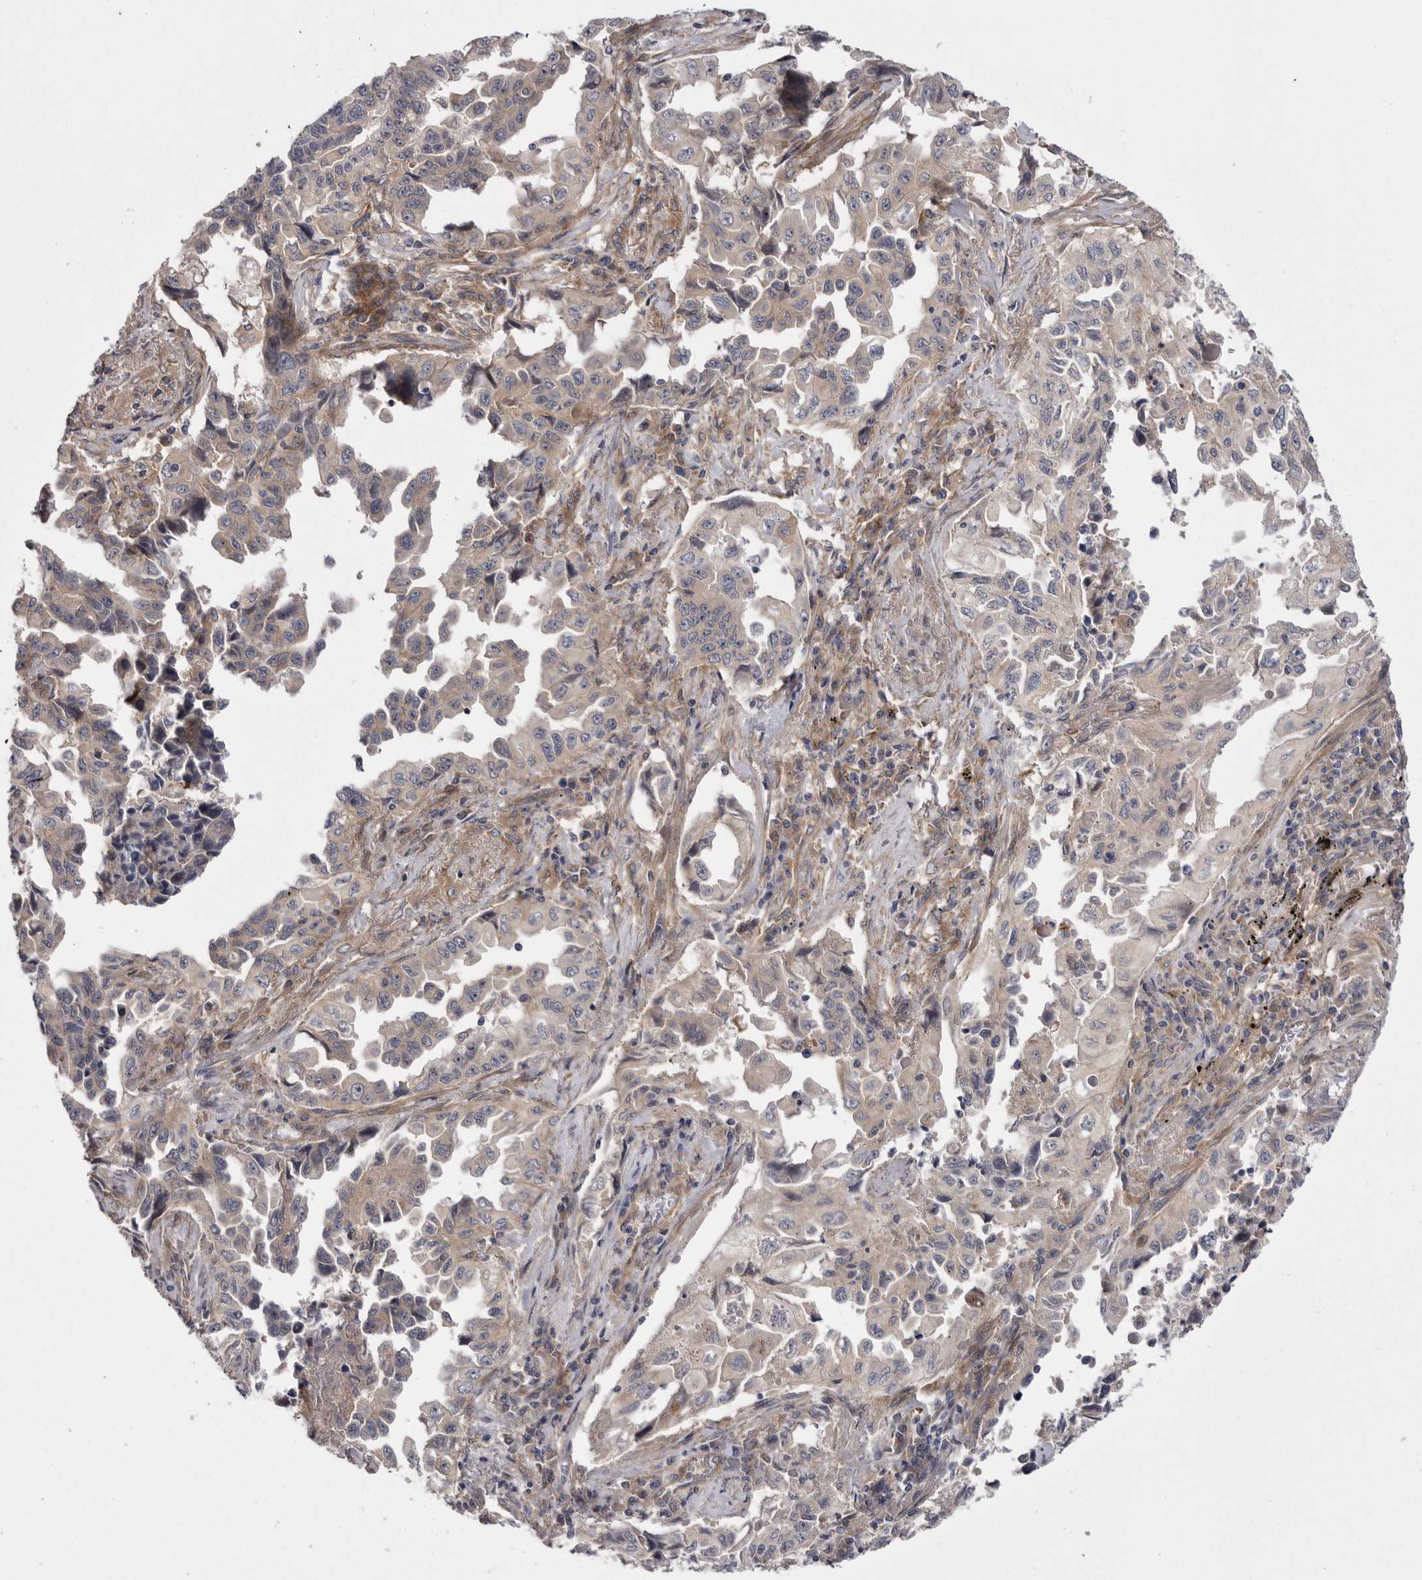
{"staining": {"intensity": "weak", "quantity": "<25%", "location": "cytoplasmic/membranous"}, "tissue": "lung cancer", "cell_type": "Tumor cells", "image_type": "cancer", "snomed": [{"axis": "morphology", "description": "Adenocarcinoma, NOS"}, {"axis": "topography", "description": "Lung"}], "caption": "A histopathology image of human lung cancer is negative for staining in tumor cells.", "gene": "OSBPL9", "patient": {"sex": "female", "age": 51}}